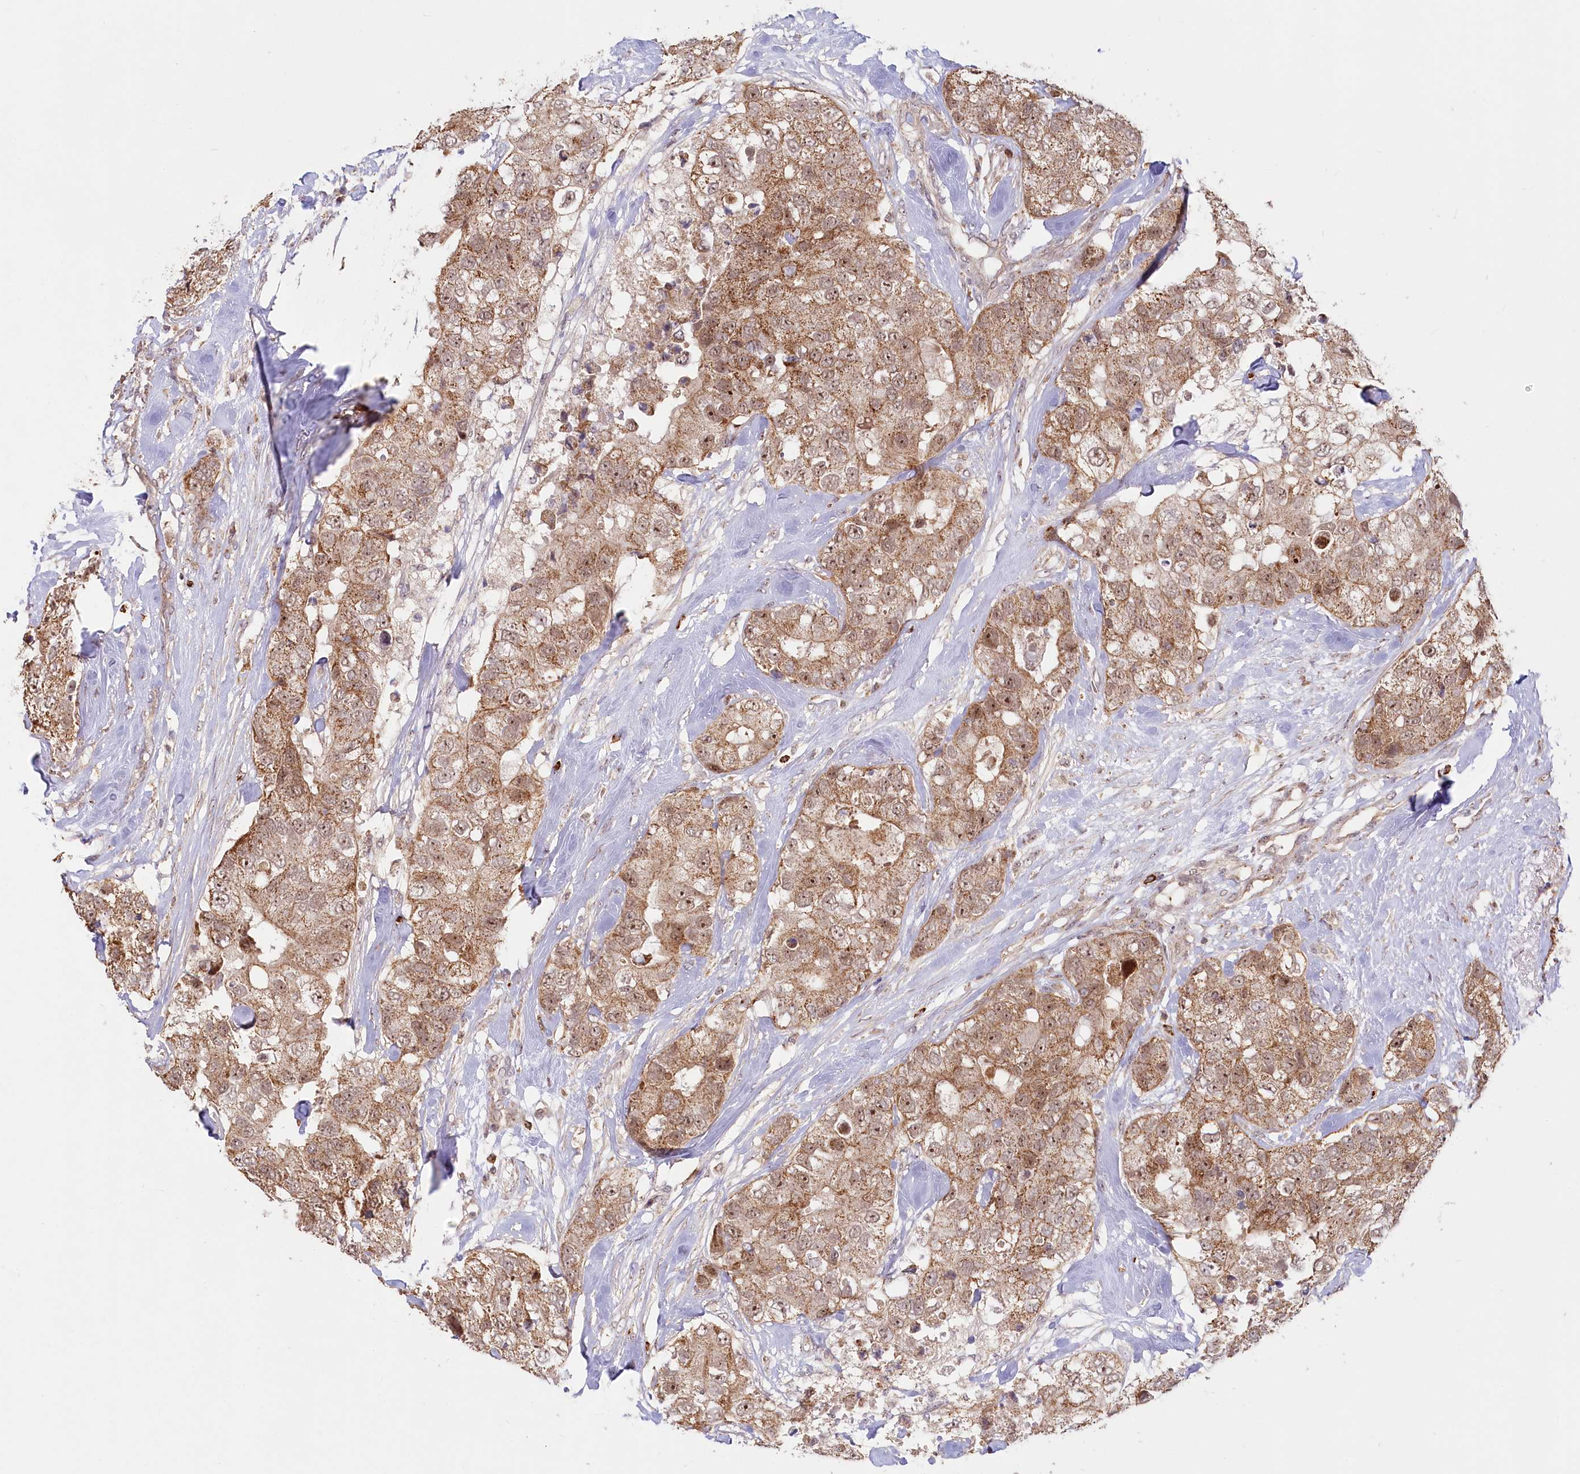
{"staining": {"intensity": "moderate", "quantity": ">75%", "location": "cytoplasmic/membranous,nuclear"}, "tissue": "breast cancer", "cell_type": "Tumor cells", "image_type": "cancer", "snomed": [{"axis": "morphology", "description": "Duct carcinoma"}, {"axis": "topography", "description": "Breast"}], "caption": "This is an image of IHC staining of breast cancer, which shows moderate positivity in the cytoplasmic/membranous and nuclear of tumor cells.", "gene": "RTN4IP1", "patient": {"sex": "female", "age": 62}}